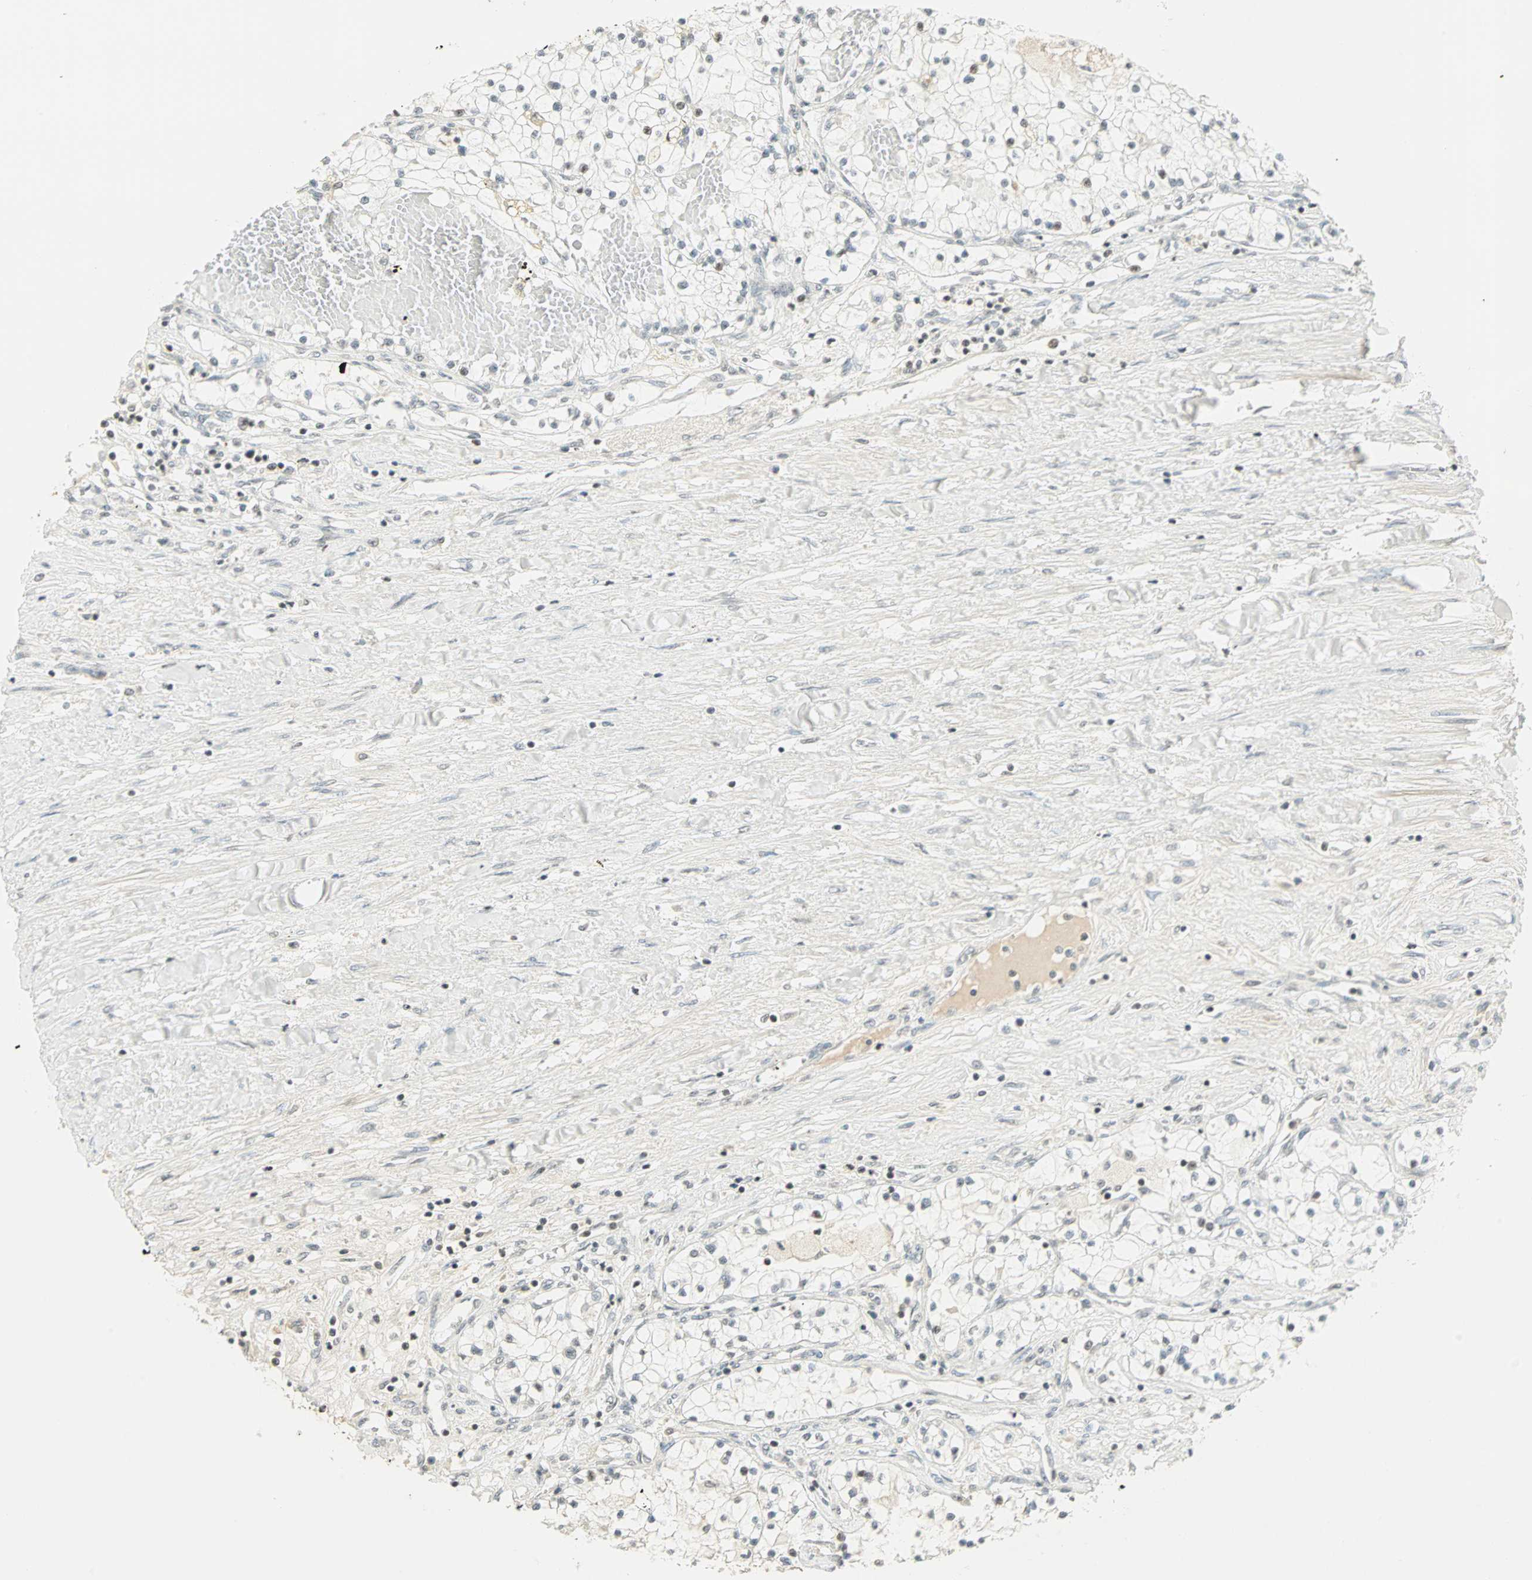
{"staining": {"intensity": "weak", "quantity": "<25%", "location": "nuclear"}, "tissue": "renal cancer", "cell_type": "Tumor cells", "image_type": "cancer", "snomed": [{"axis": "morphology", "description": "Adenocarcinoma, NOS"}, {"axis": "topography", "description": "Kidney"}], "caption": "A high-resolution photomicrograph shows immunohistochemistry staining of renal cancer (adenocarcinoma), which displays no significant staining in tumor cells.", "gene": "SMAD3", "patient": {"sex": "male", "age": 68}}